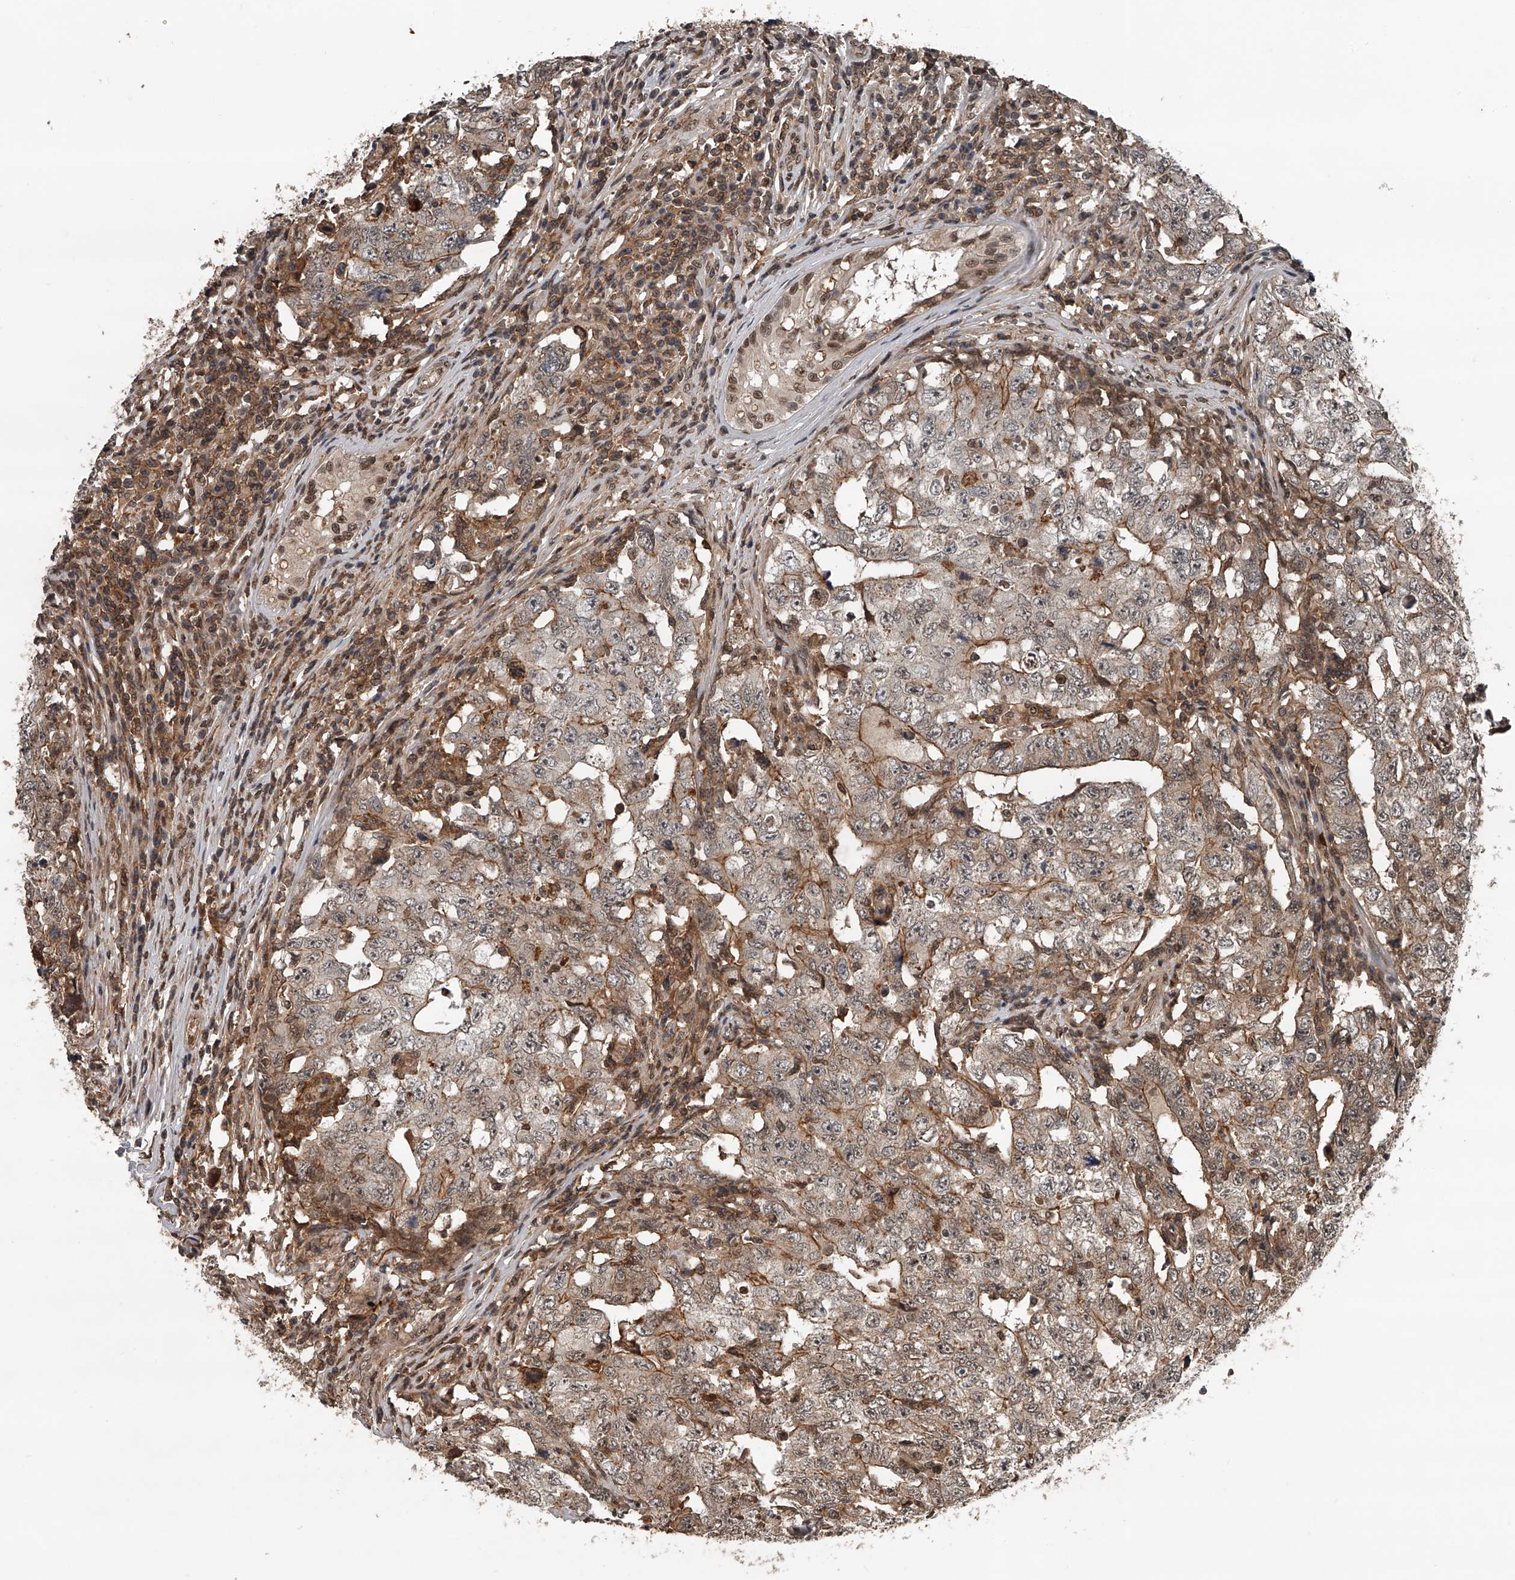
{"staining": {"intensity": "moderate", "quantity": "25%-75%", "location": "cytoplasmic/membranous"}, "tissue": "testis cancer", "cell_type": "Tumor cells", "image_type": "cancer", "snomed": [{"axis": "morphology", "description": "Carcinoma, Embryonal, NOS"}, {"axis": "topography", "description": "Testis"}], "caption": "Brown immunohistochemical staining in testis embryonal carcinoma reveals moderate cytoplasmic/membranous expression in about 25%-75% of tumor cells.", "gene": "PLEKHG1", "patient": {"sex": "male", "age": 26}}